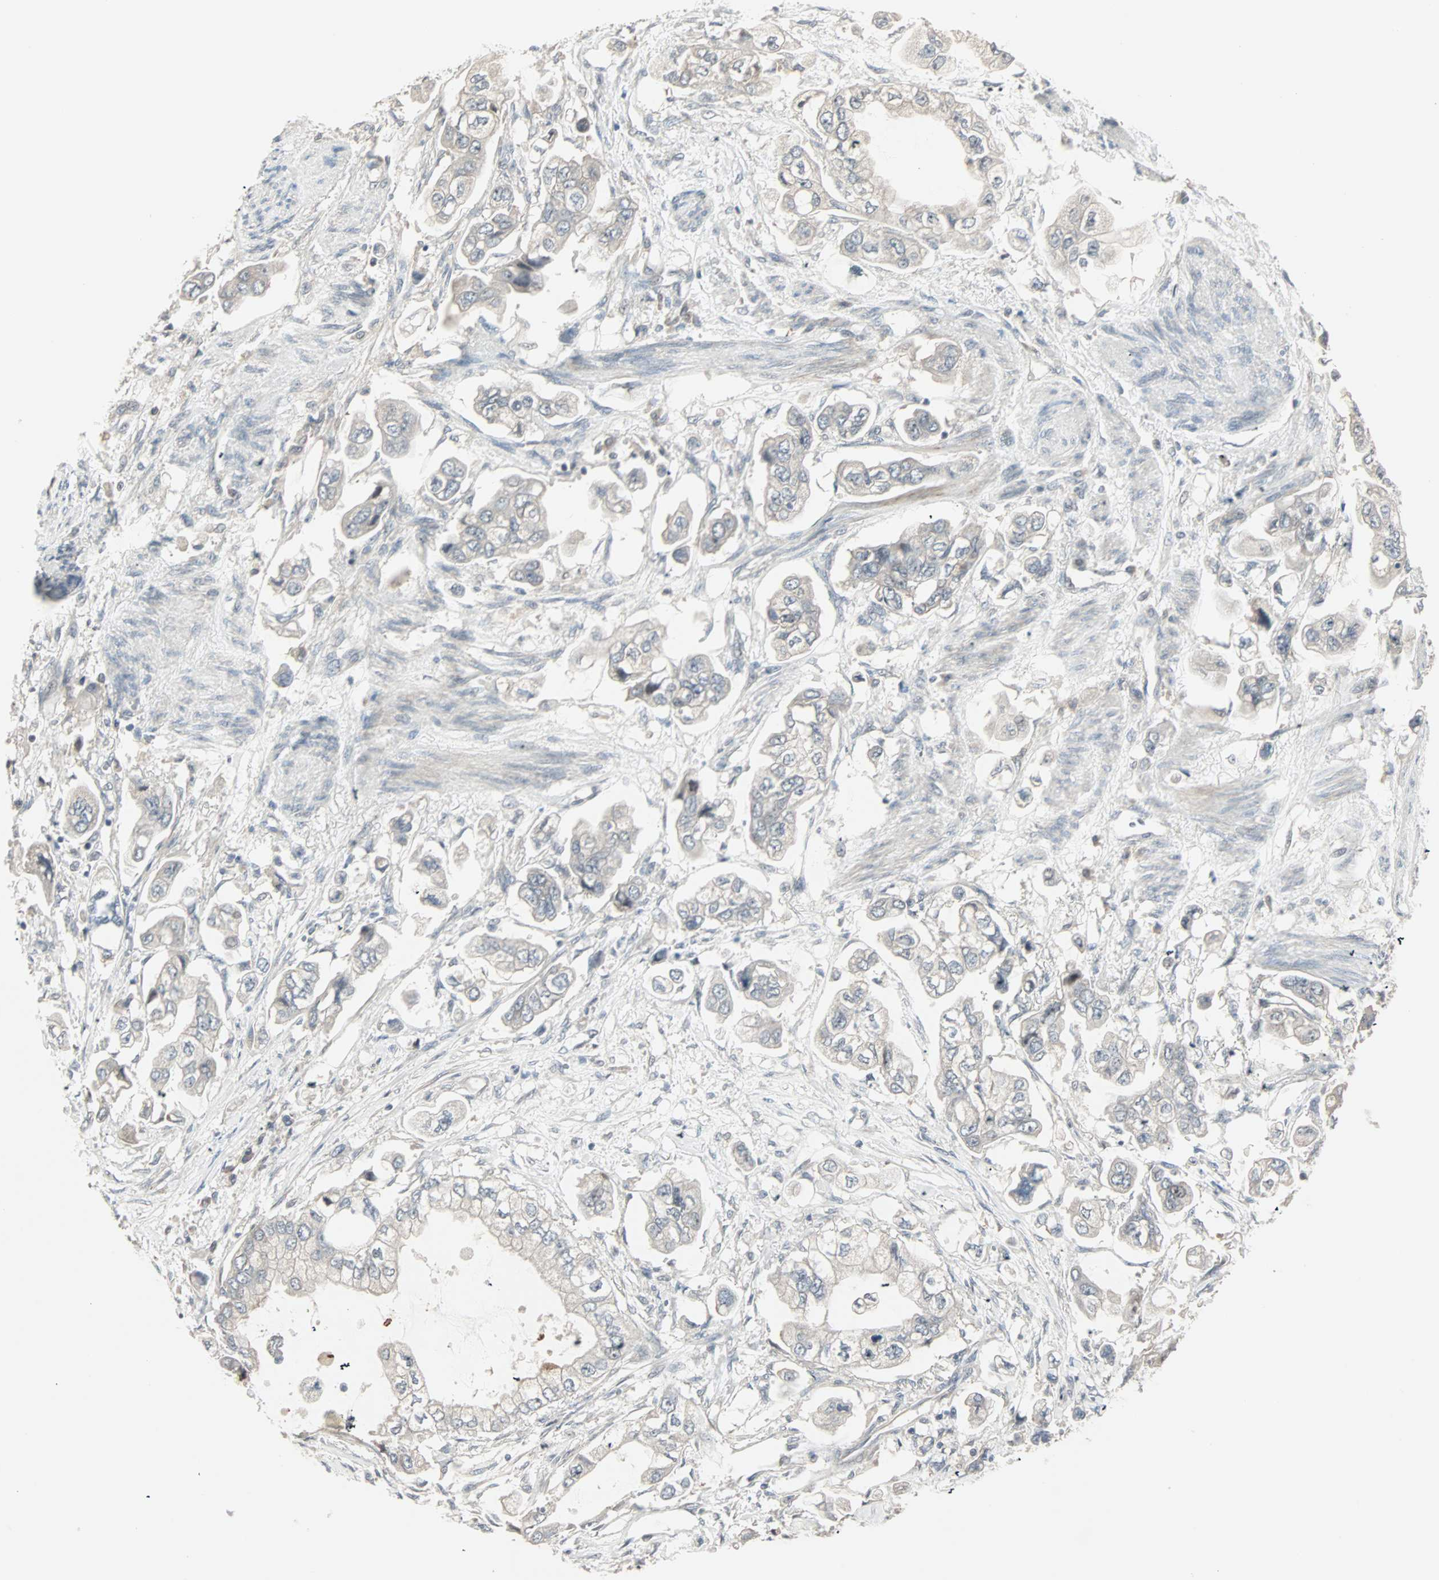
{"staining": {"intensity": "weak", "quantity": "25%-75%", "location": "cytoplasmic/membranous"}, "tissue": "stomach cancer", "cell_type": "Tumor cells", "image_type": "cancer", "snomed": [{"axis": "morphology", "description": "Adenocarcinoma, NOS"}, {"axis": "topography", "description": "Stomach"}], "caption": "Approximately 25%-75% of tumor cells in adenocarcinoma (stomach) demonstrate weak cytoplasmic/membranous protein positivity as visualized by brown immunohistochemical staining.", "gene": "KDM4A", "patient": {"sex": "male", "age": 62}}